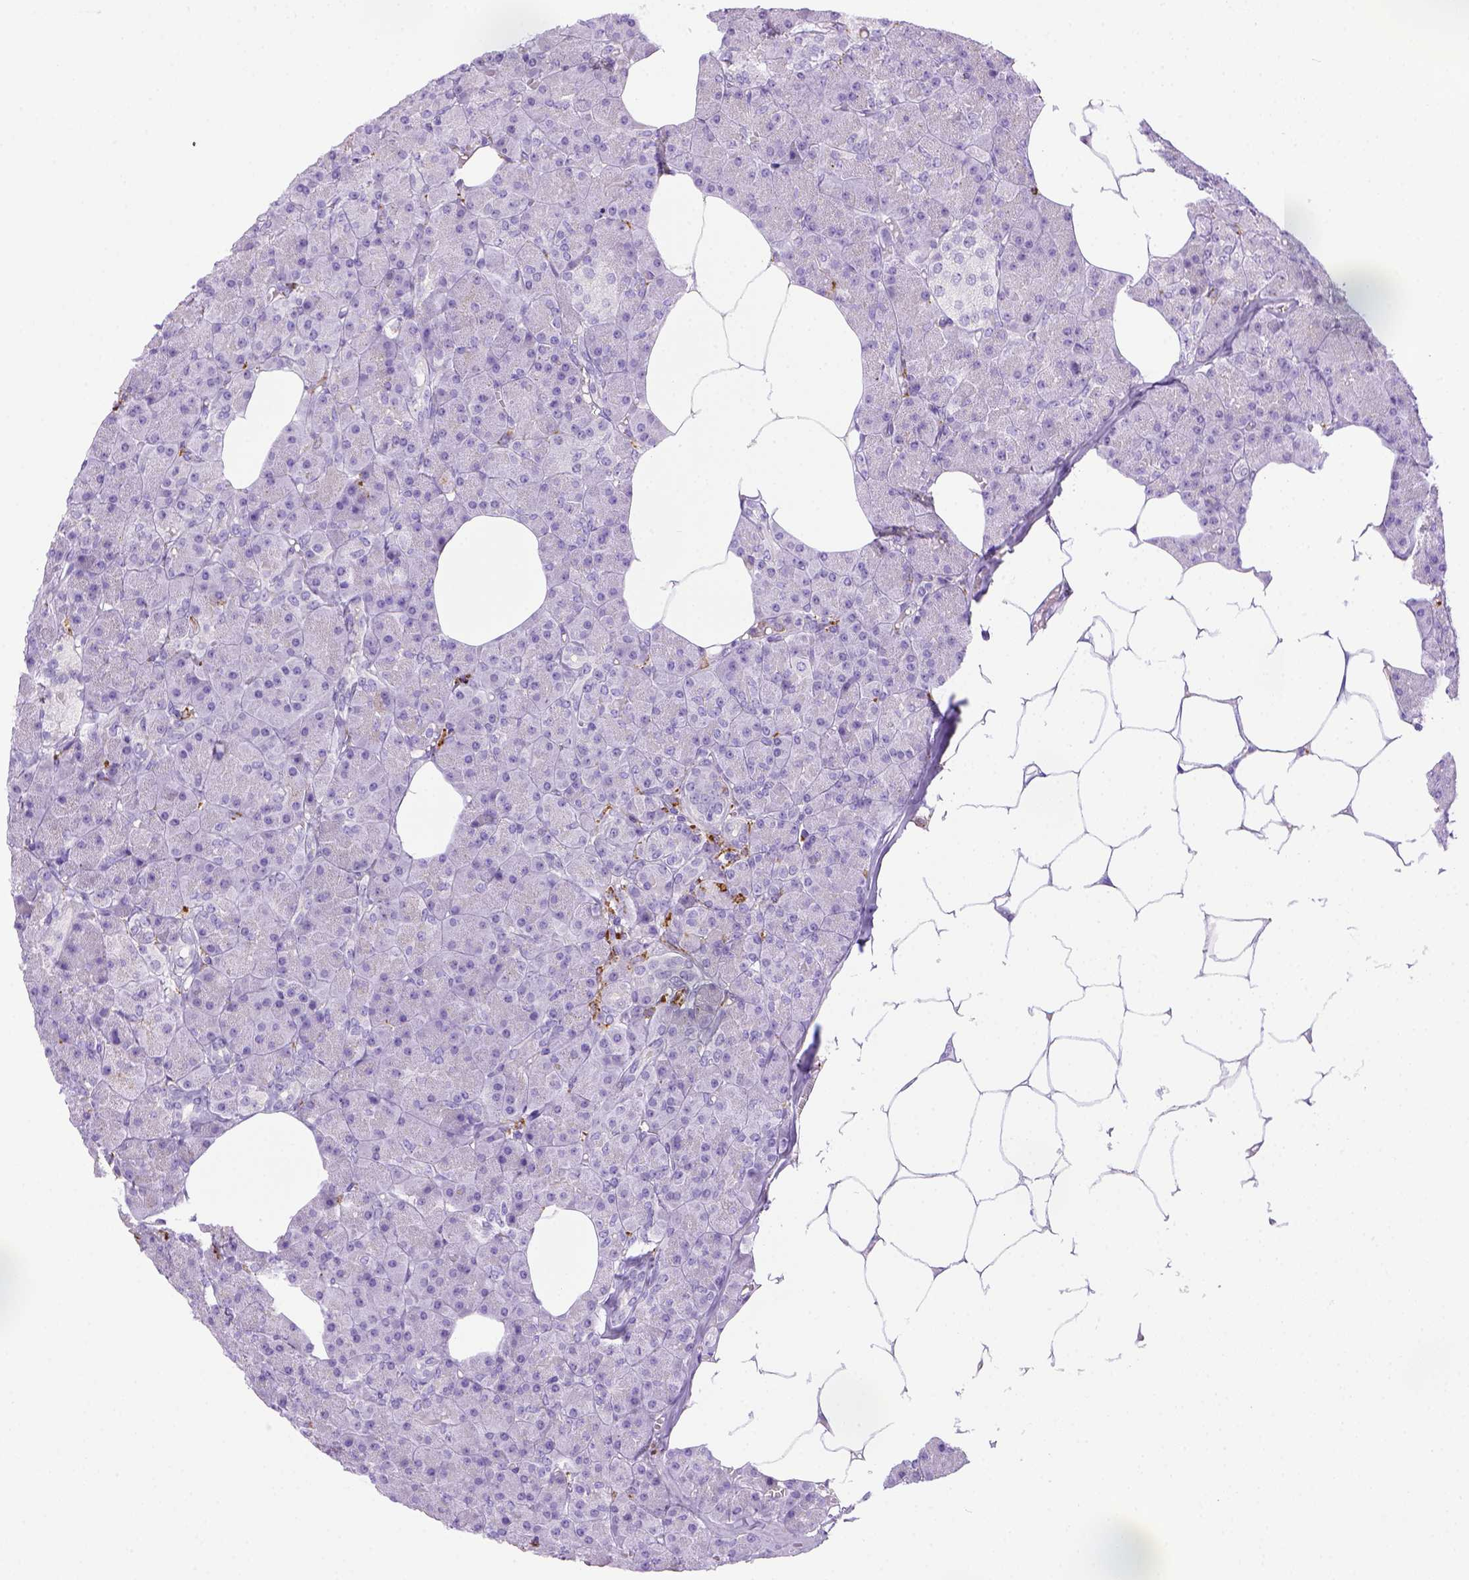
{"staining": {"intensity": "negative", "quantity": "none", "location": "none"}, "tissue": "pancreas", "cell_type": "Exocrine glandular cells", "image_type": "normal", "snomed": [{"axis": "morphology", "description": "Normal tissue, NOS"}, {"axis": "topography", "description": "Pancreas"}], "caption": "Immunohistochemistry (IHC) of unremarkable pancreas shows no positivity in exocrine glandular cells. The staining was performed using DAB to visualize the protein expression in brown, while the nuclei were stained in blue with hematoxylin (Magnification: 20x).", "gene": "CD68", "patient": {"sex": "female", "age": 45}}